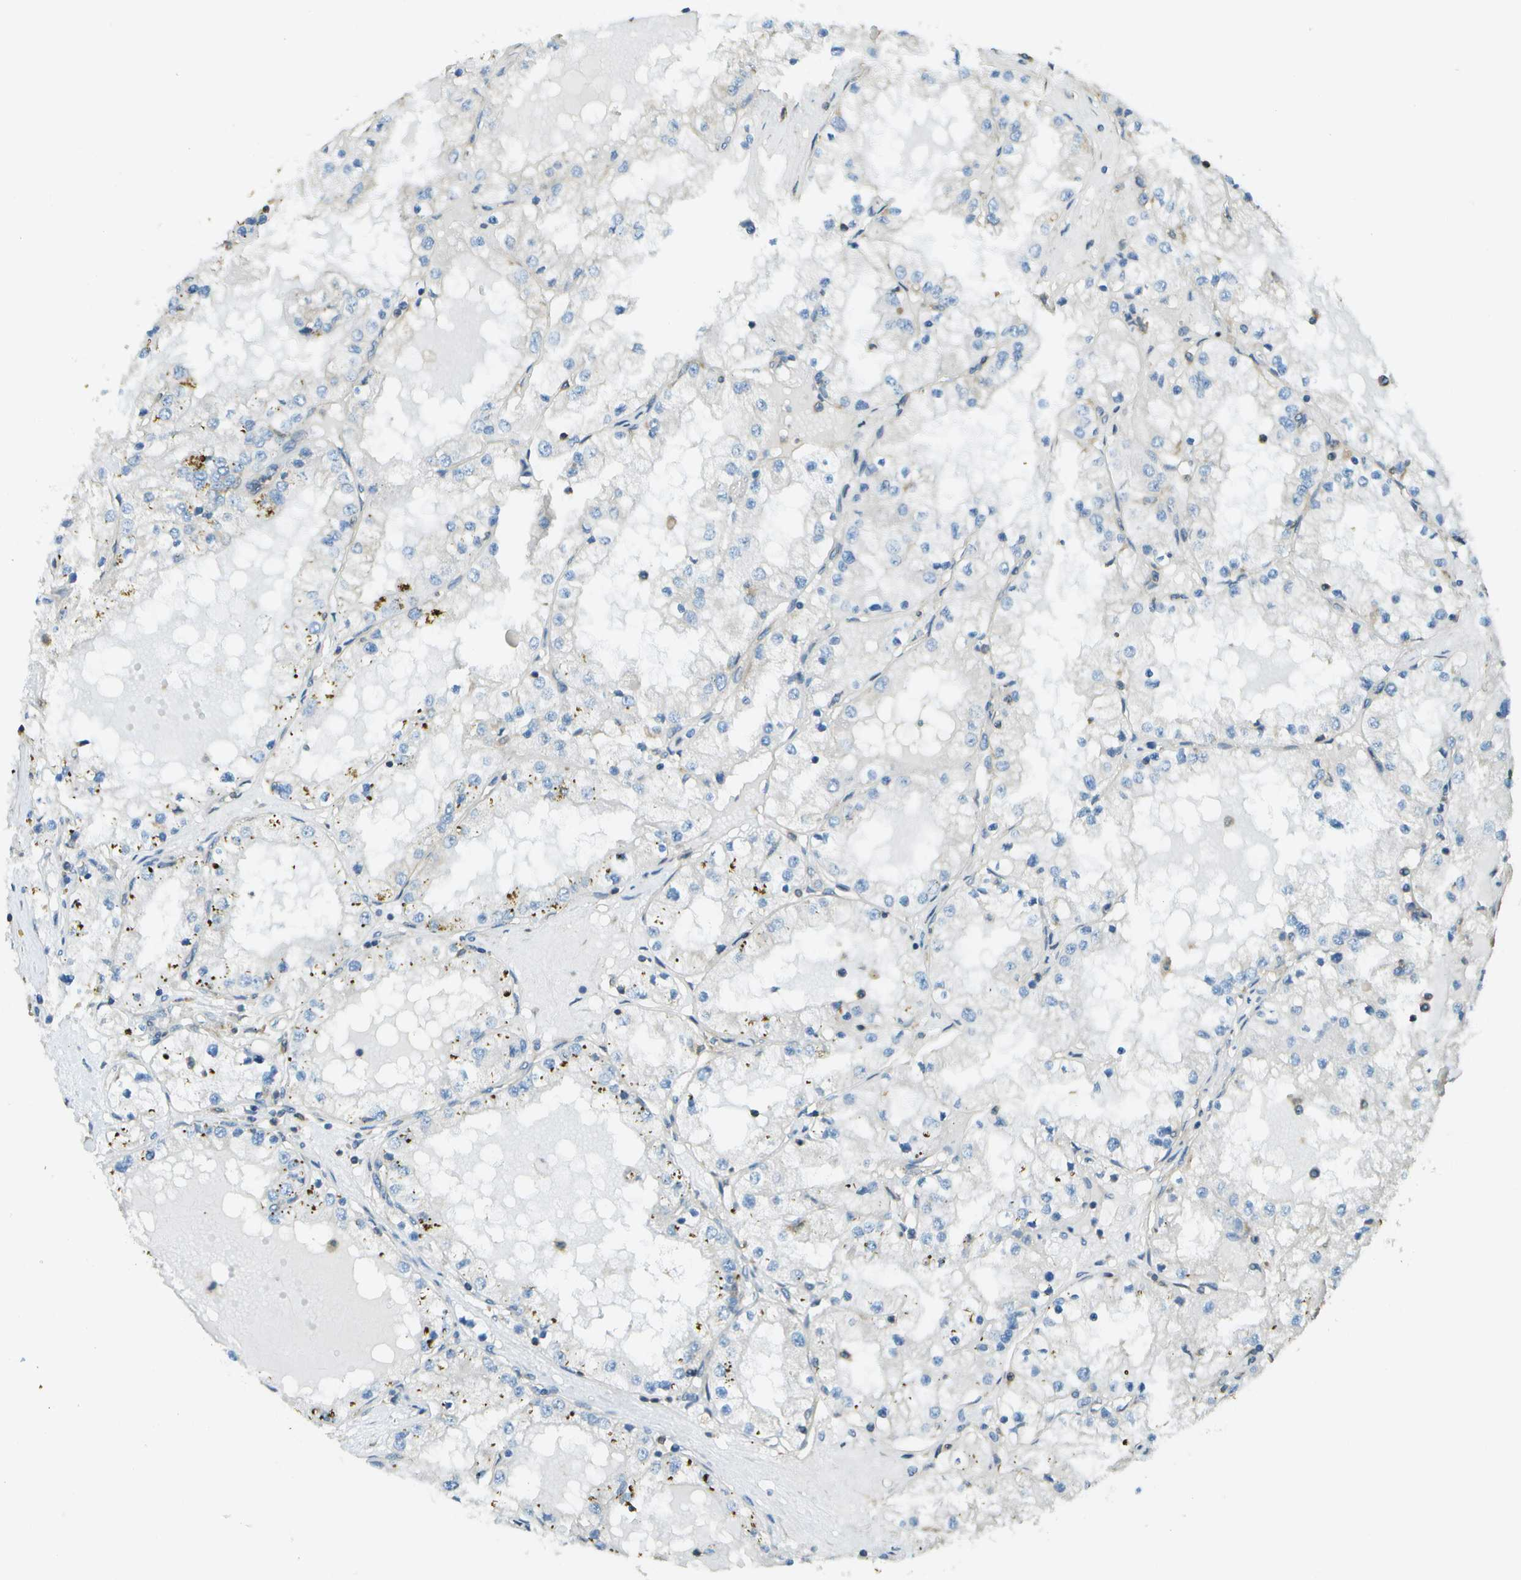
{"staining": {"intensity": "negative", "quantity": "none", "location": "none"}, "tissue": "renal cancer", "cell_type": "Tumor cells", "image_type": "cancer", "snomed": [{"axis": "morphology", "description": "Adenocarcinoma, NOS"}, {"axis": "topography", "description": "Kidney"}], "caption": "Immunohistochemistry (IHC) histopathology image of neoplastic tissue: renal cancer (adenocarcinoma) stained with DAB (3,3'-diaminobenzidine) reveals no significant protein positivity in tumor cells.", "gene": "DNAJB11", "patient": {"sex": "male", "age": 68}}